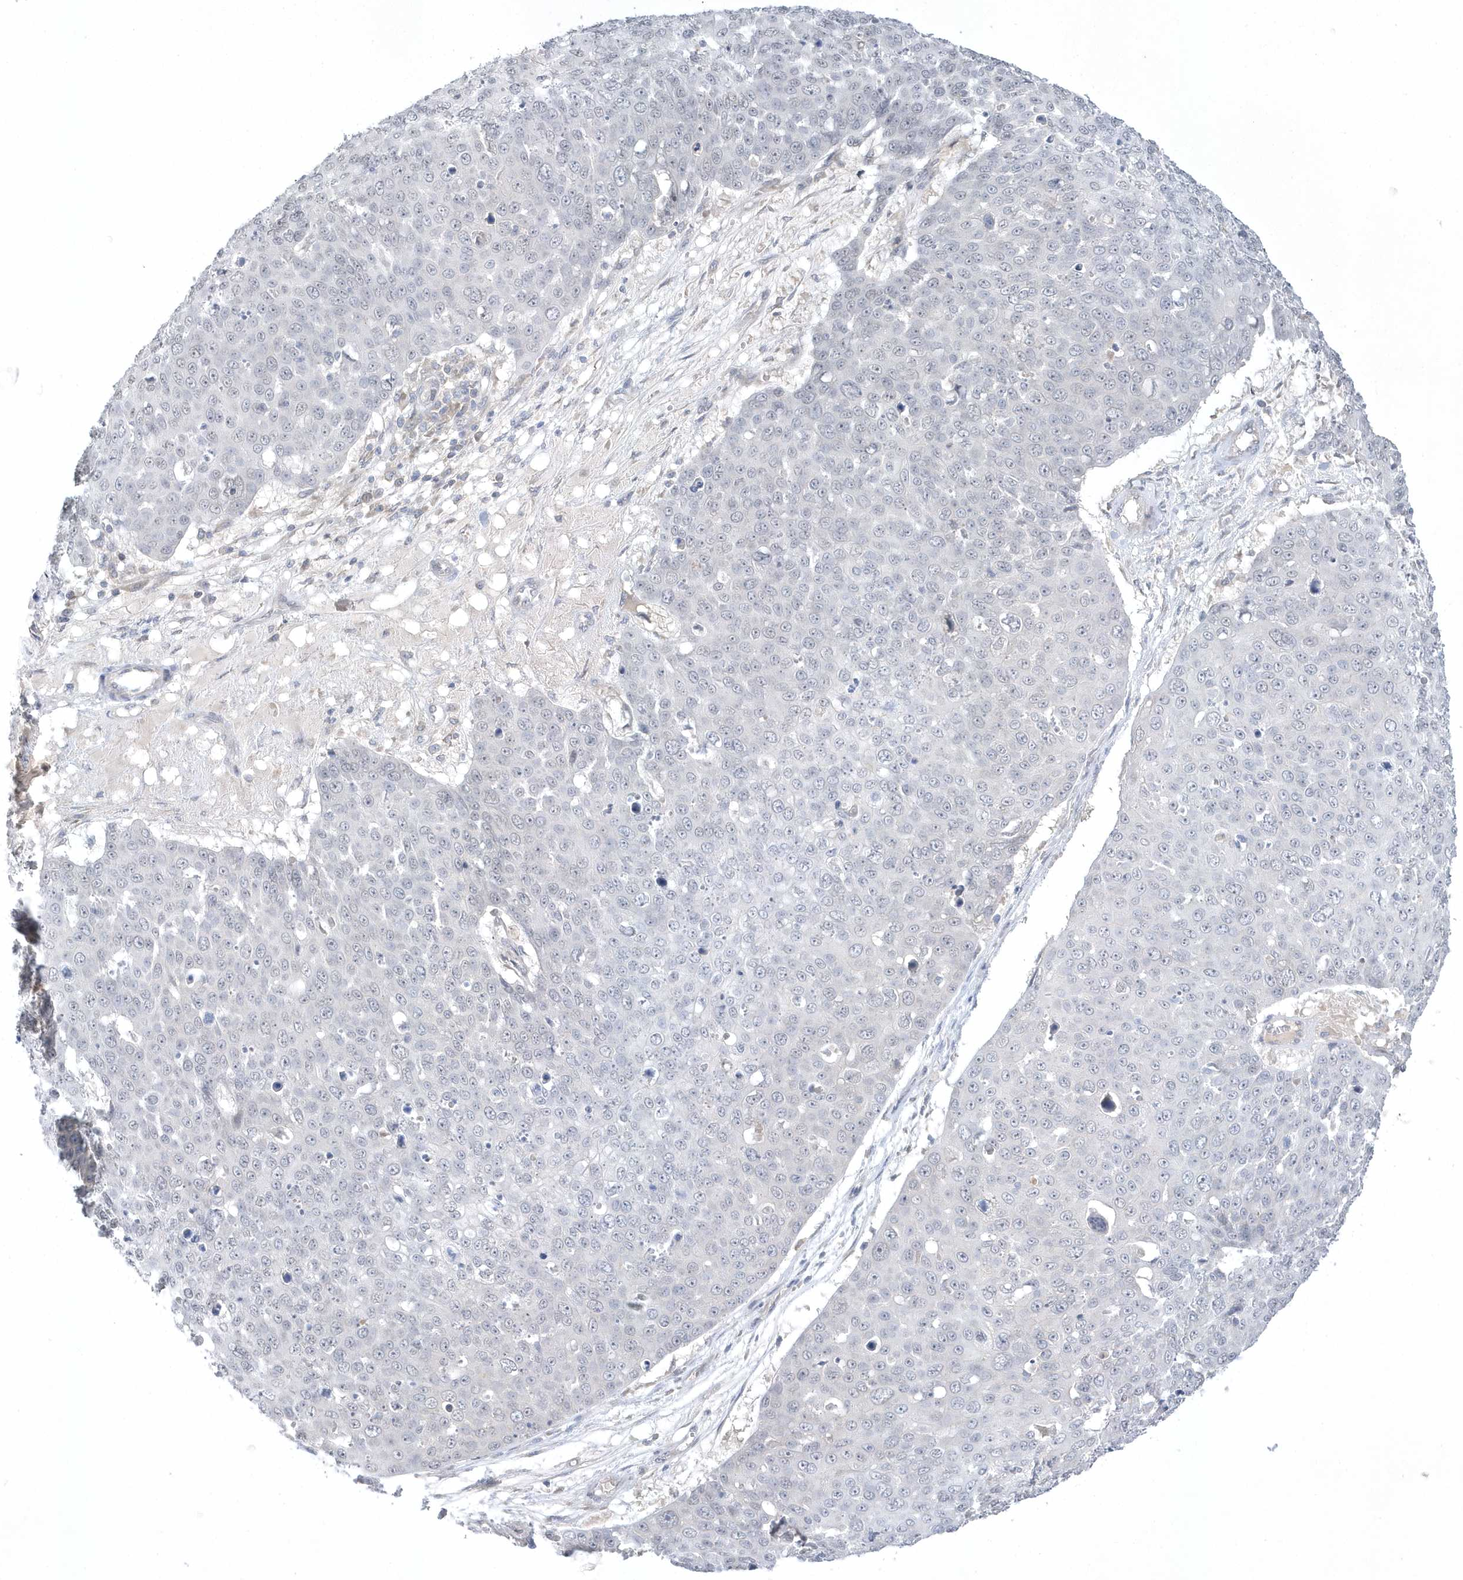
{"staining": {"intensity": "negative", "quantity": "none", "location": "none"}, "tissue": "skin cancer", "cell_type": "Tumor cells", "image_type": "cancer", "snomed": [{"axis": "morphology", "description": "Squamous cell carcinoma, NOS"}, {"axis": "topography", "description": "Skin"}], "caption": "Immunohistochemistry of human skin cancer (squamous cell carcinoma) reveals no expression in tumor cells.", "gene": "ZC3H12D", "patient": {"sex": "male", "age": 71}}